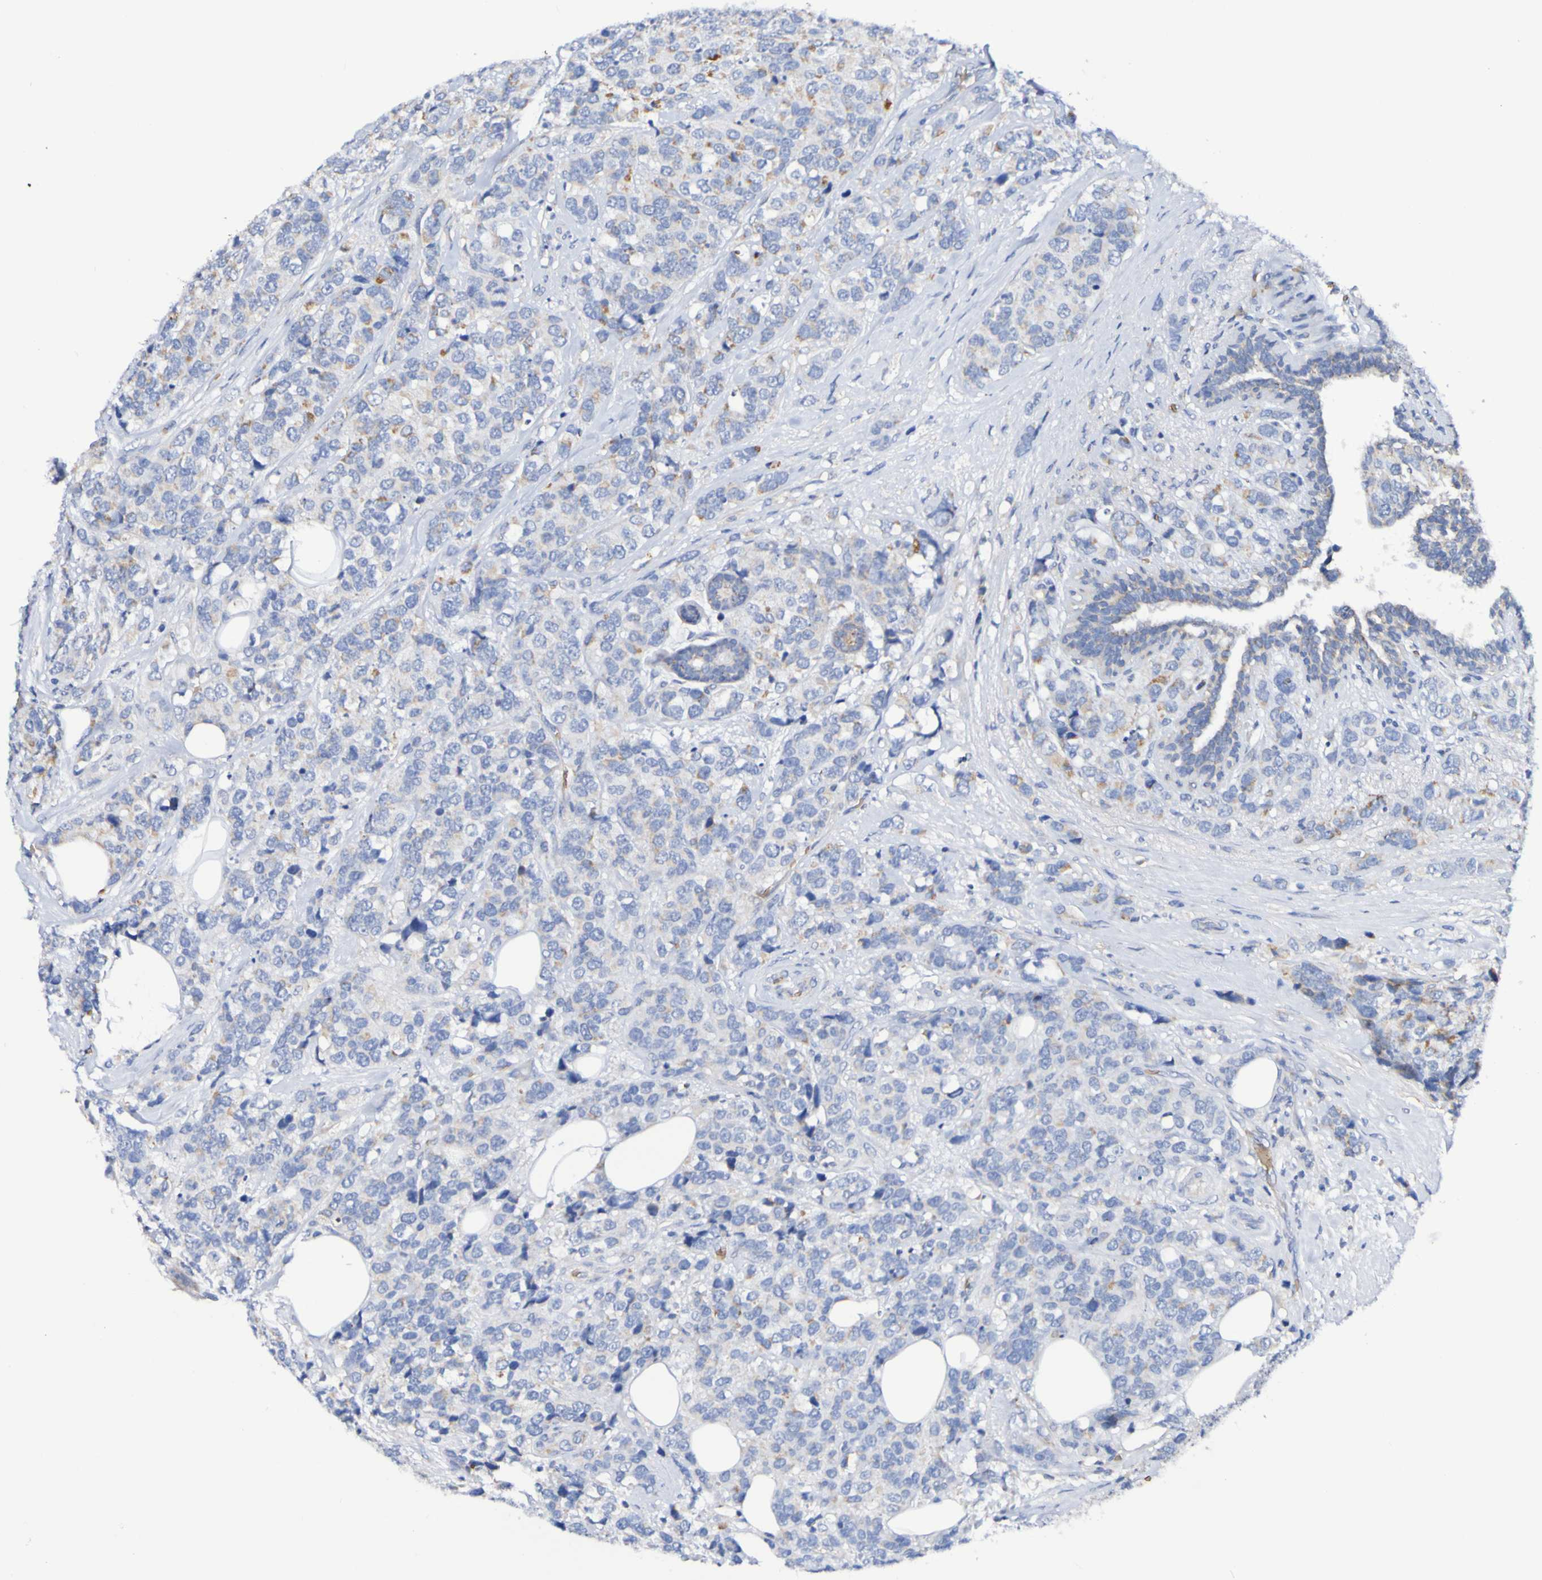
{"staining": {"intensity": "weak", "quantity": "<25%", "location": "cytoplasmic/membranous"}, "tissue": "breast cancer", "cell_type": "Tumor cells", "image_type": "cancer", "snomed": [{"axis": "morphology", "description": "Lobular carcinoma"}, {"axis": "topography", "description": "Breast"}], "caption": "An immunohistochemistry image of lobular carcinoma (breast) is shown. There is no staining in tumor cells of lobular carcinoma (breast).", "gene": "WNT4", "patient": {"sex": "female", "age": 59}}